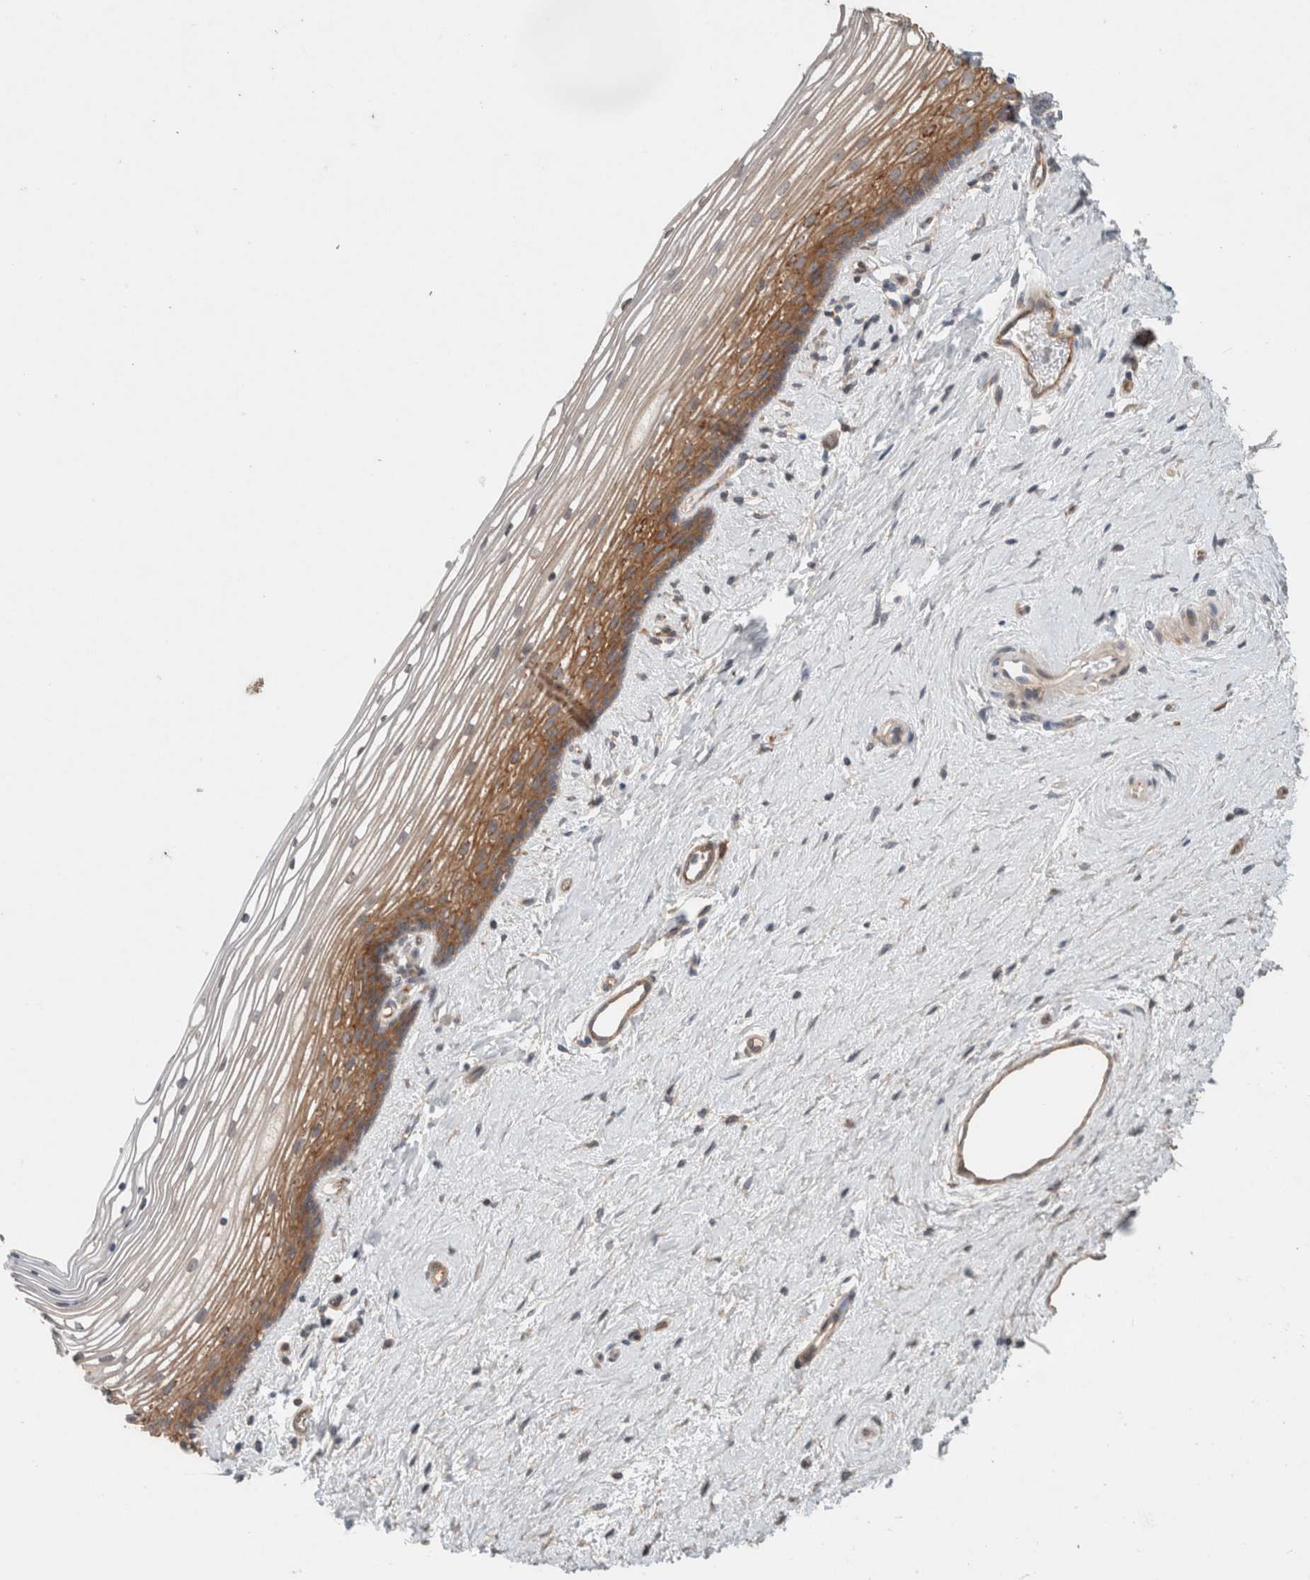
{"staining": {"intensity": "strong", "quantity": "25%-75%", "location": "cytoplasmic/membranous"}, "tissue": "vagina", "cell_type": "Squamous epithelial cells", "image_type": "normal", "snomed": [{"axis": "morphology", "description": "Normal tissue, NOS"}, {"axis": "topography", "description": "Vagina"}], "caption": "A high-resolution photomicrograph shows immunohistochemistry (IHC) staining of benign vagina, which demonstrates strong cytoplasmic/membranous positivity in about 25%-75% of squamous epithelial cells.", "gene": "RASAL2", "patient": {"sex": "female", "age": 46}}